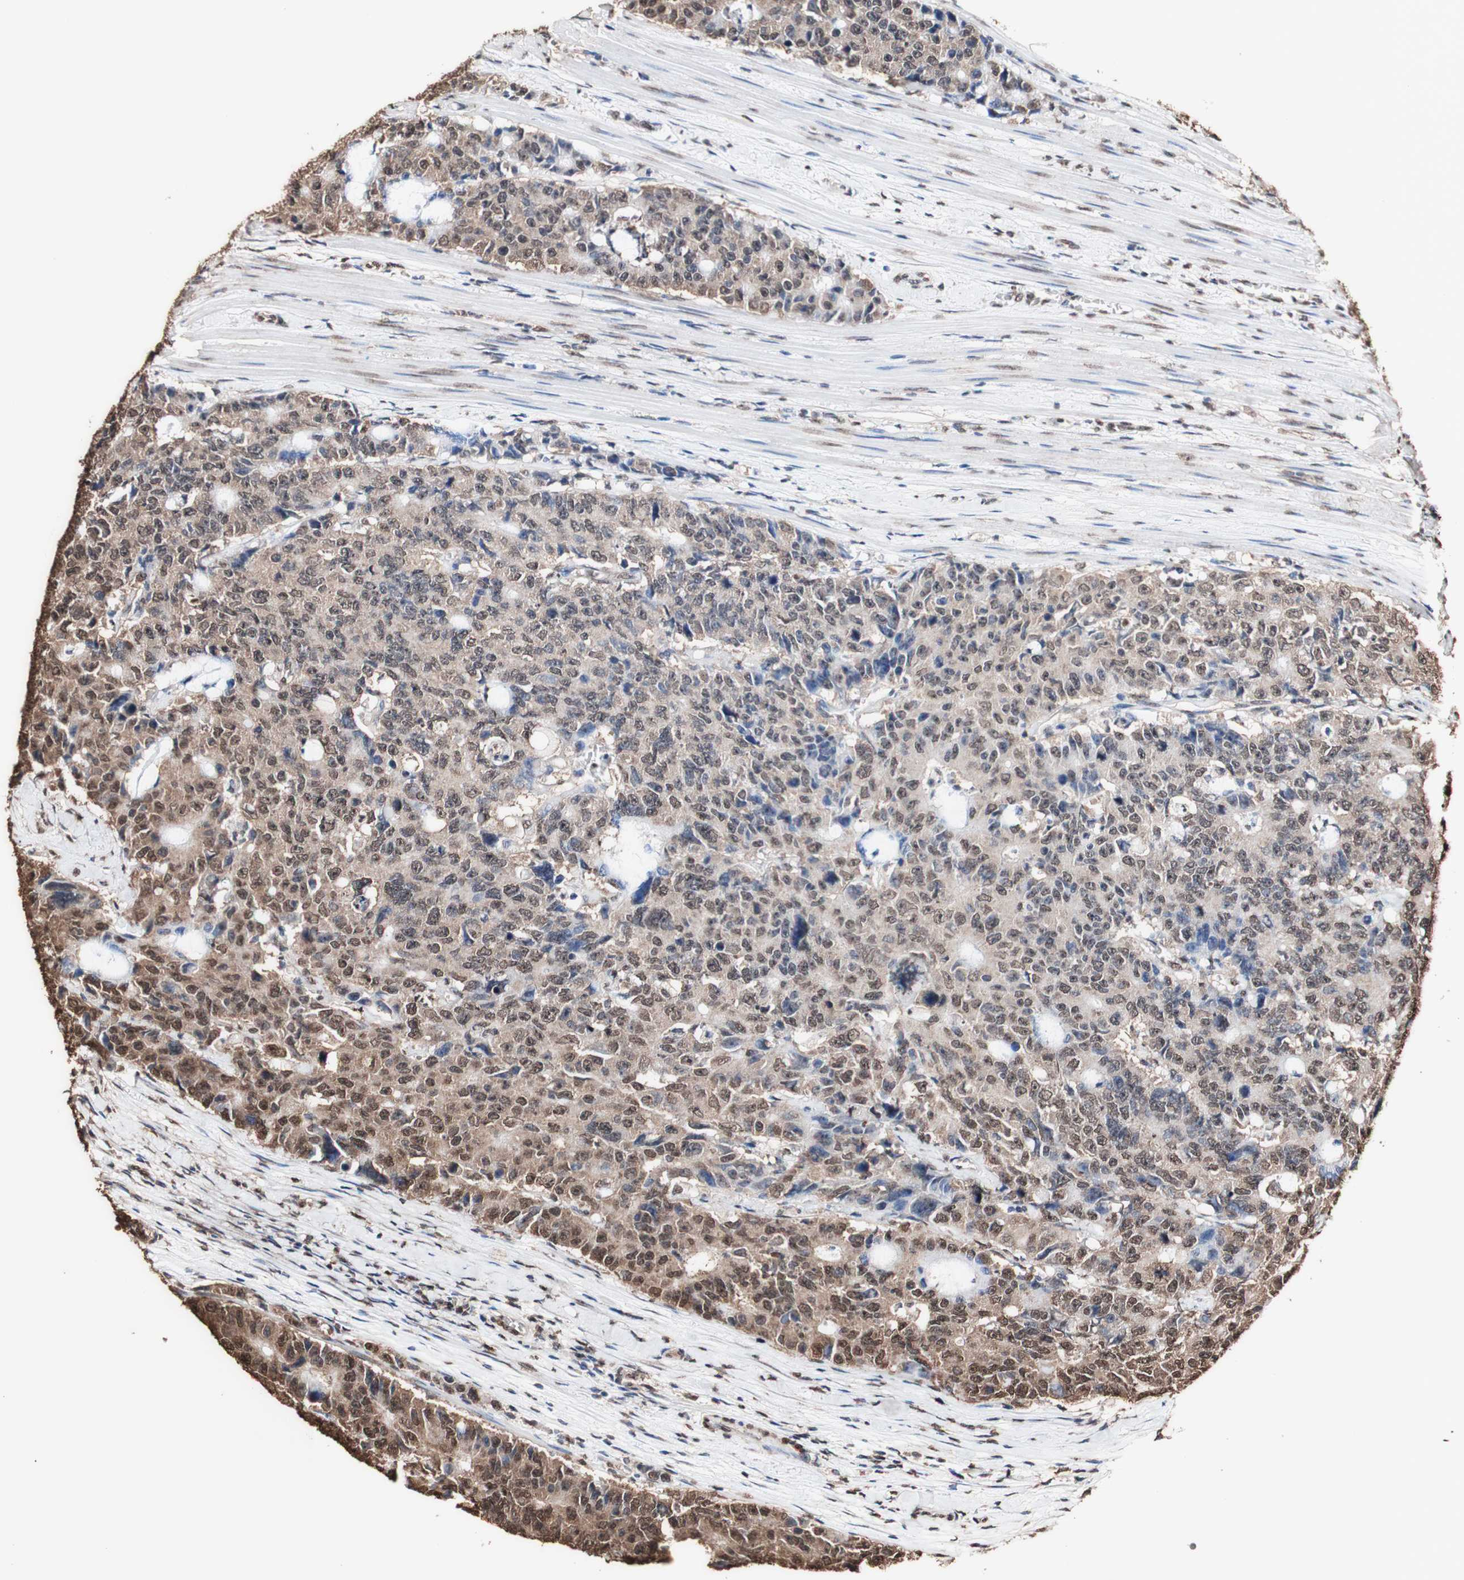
{"staining": {"intensity": "moderate", "quantity": "25%-75%", "location": "cytoplasmic/membranous,nuclear"}, "tissue": "colorectal cancer", "cell_type": "Tumor cells", "image_type": "cancer", "snomed": [{"axis": "morphology", "description": "Adenocarcinoma, NOS"}, {"axis": "topography", "description": "Colon"}], "caption": "High-power microscopy captured an IHC image of colorectal adenocarcinoma, revealing moderate cytoplasmic/membranous and nuclear positivity in approximately 25%-75% of tumor cells. (DAB (3,3'-diaminobenzidine) IHC with brightfield microscopy, high magnification).", "gene": "PIDD1", "patient": {"sex": "female", "age": 86}}